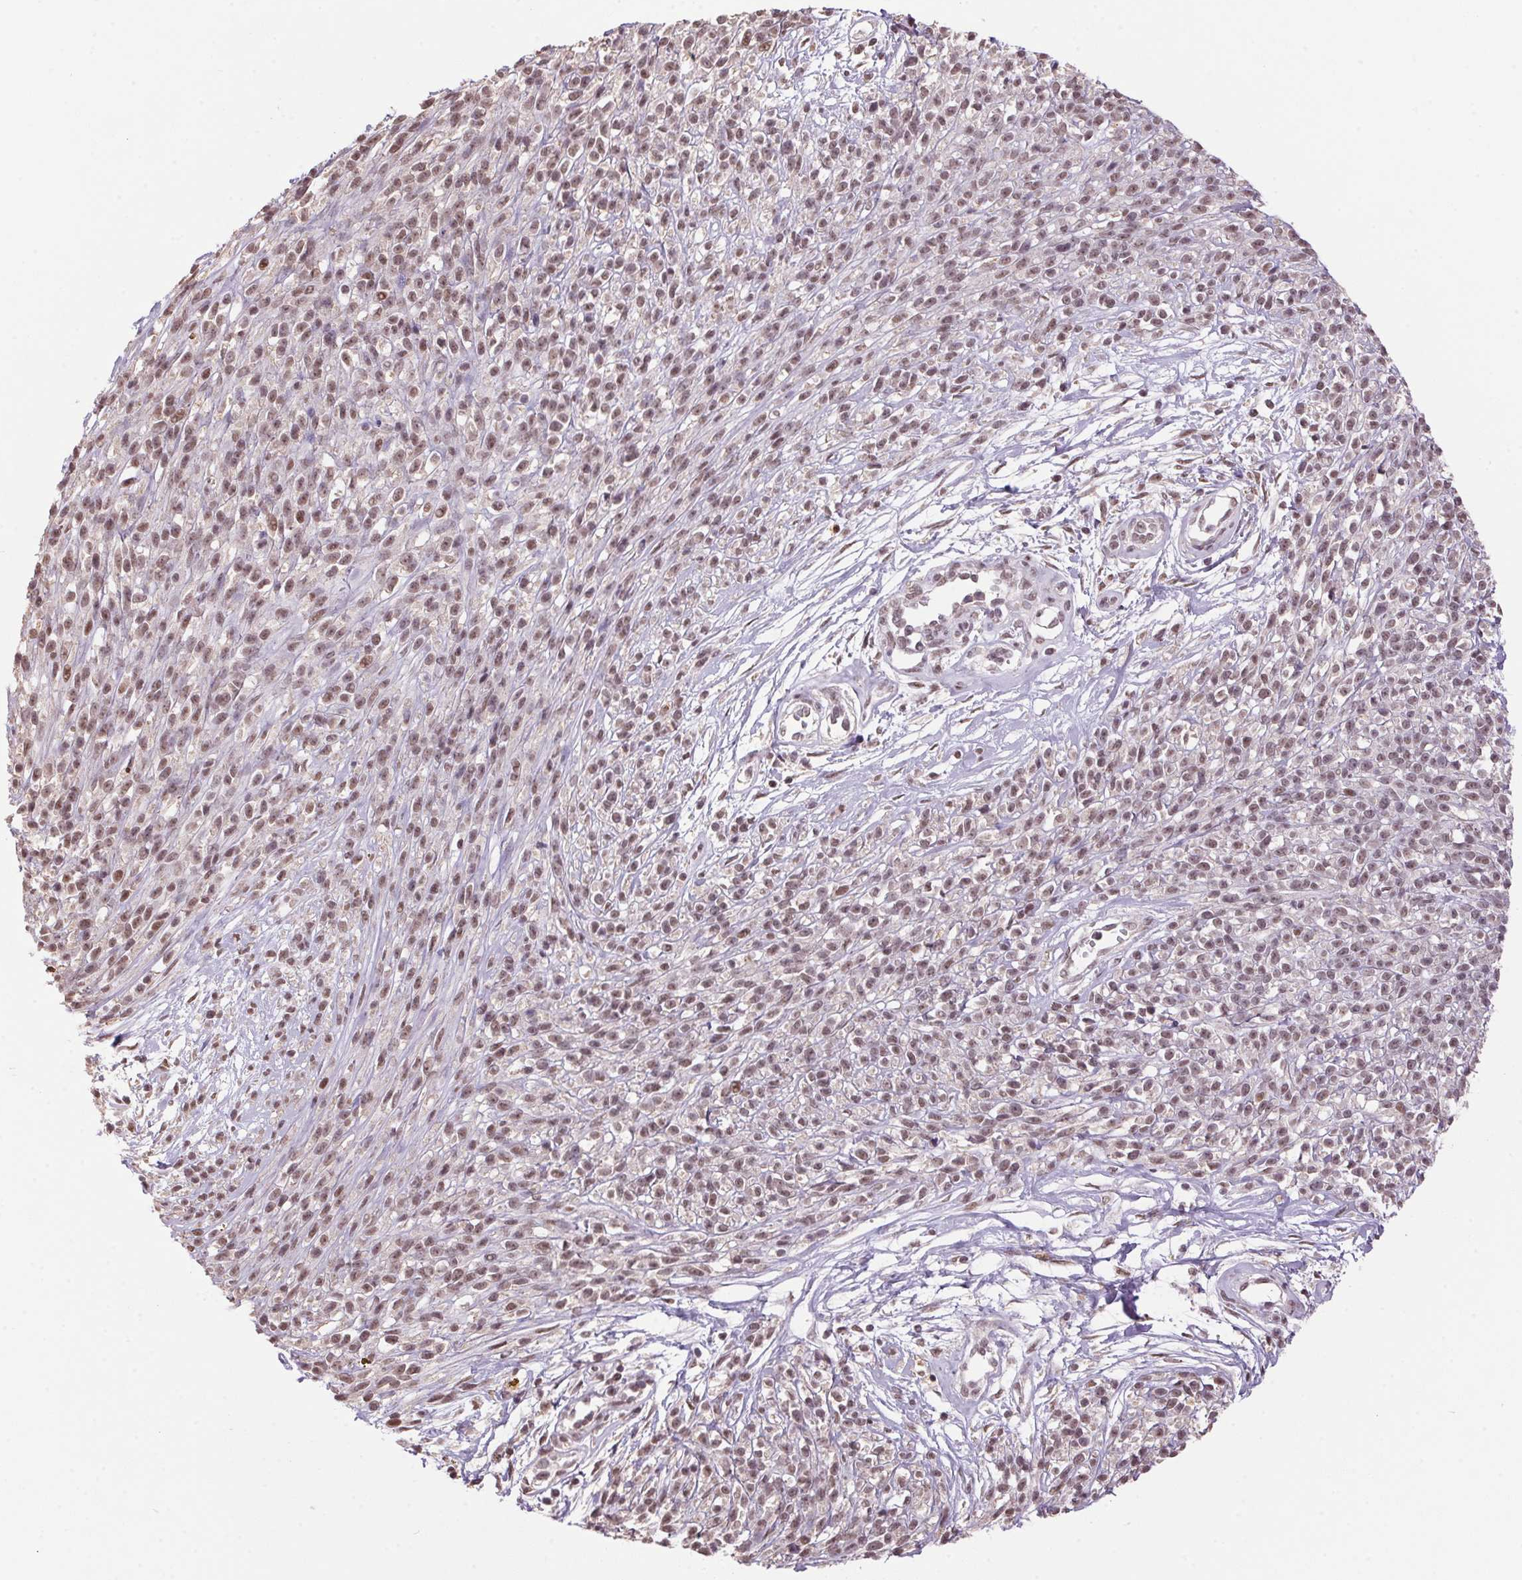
{"staining": {"intensity": "moderate", "quantity": ">75%", "location": "nuclear"}, "tissue": "melanoma", "cell_type": "Tumor cells", "image_type": "cancer", "snomed": [{"axis": "morphology", "description": "Malignant melanoma, NOS"}, {"axis": "topography", "description": "Skin"}, {"axis": "topography", "description": "Skin of trunk"}], "caption": "This histopathology image shows melanoma stained with immunohistochemistry to label a protein in brown. The nuclear of tumor cells show moderate positivity for the protein. Nuclei are counter-stained blue.", "gene": "ZBTB4", "patient": {"sex": "male", "age": 74}}